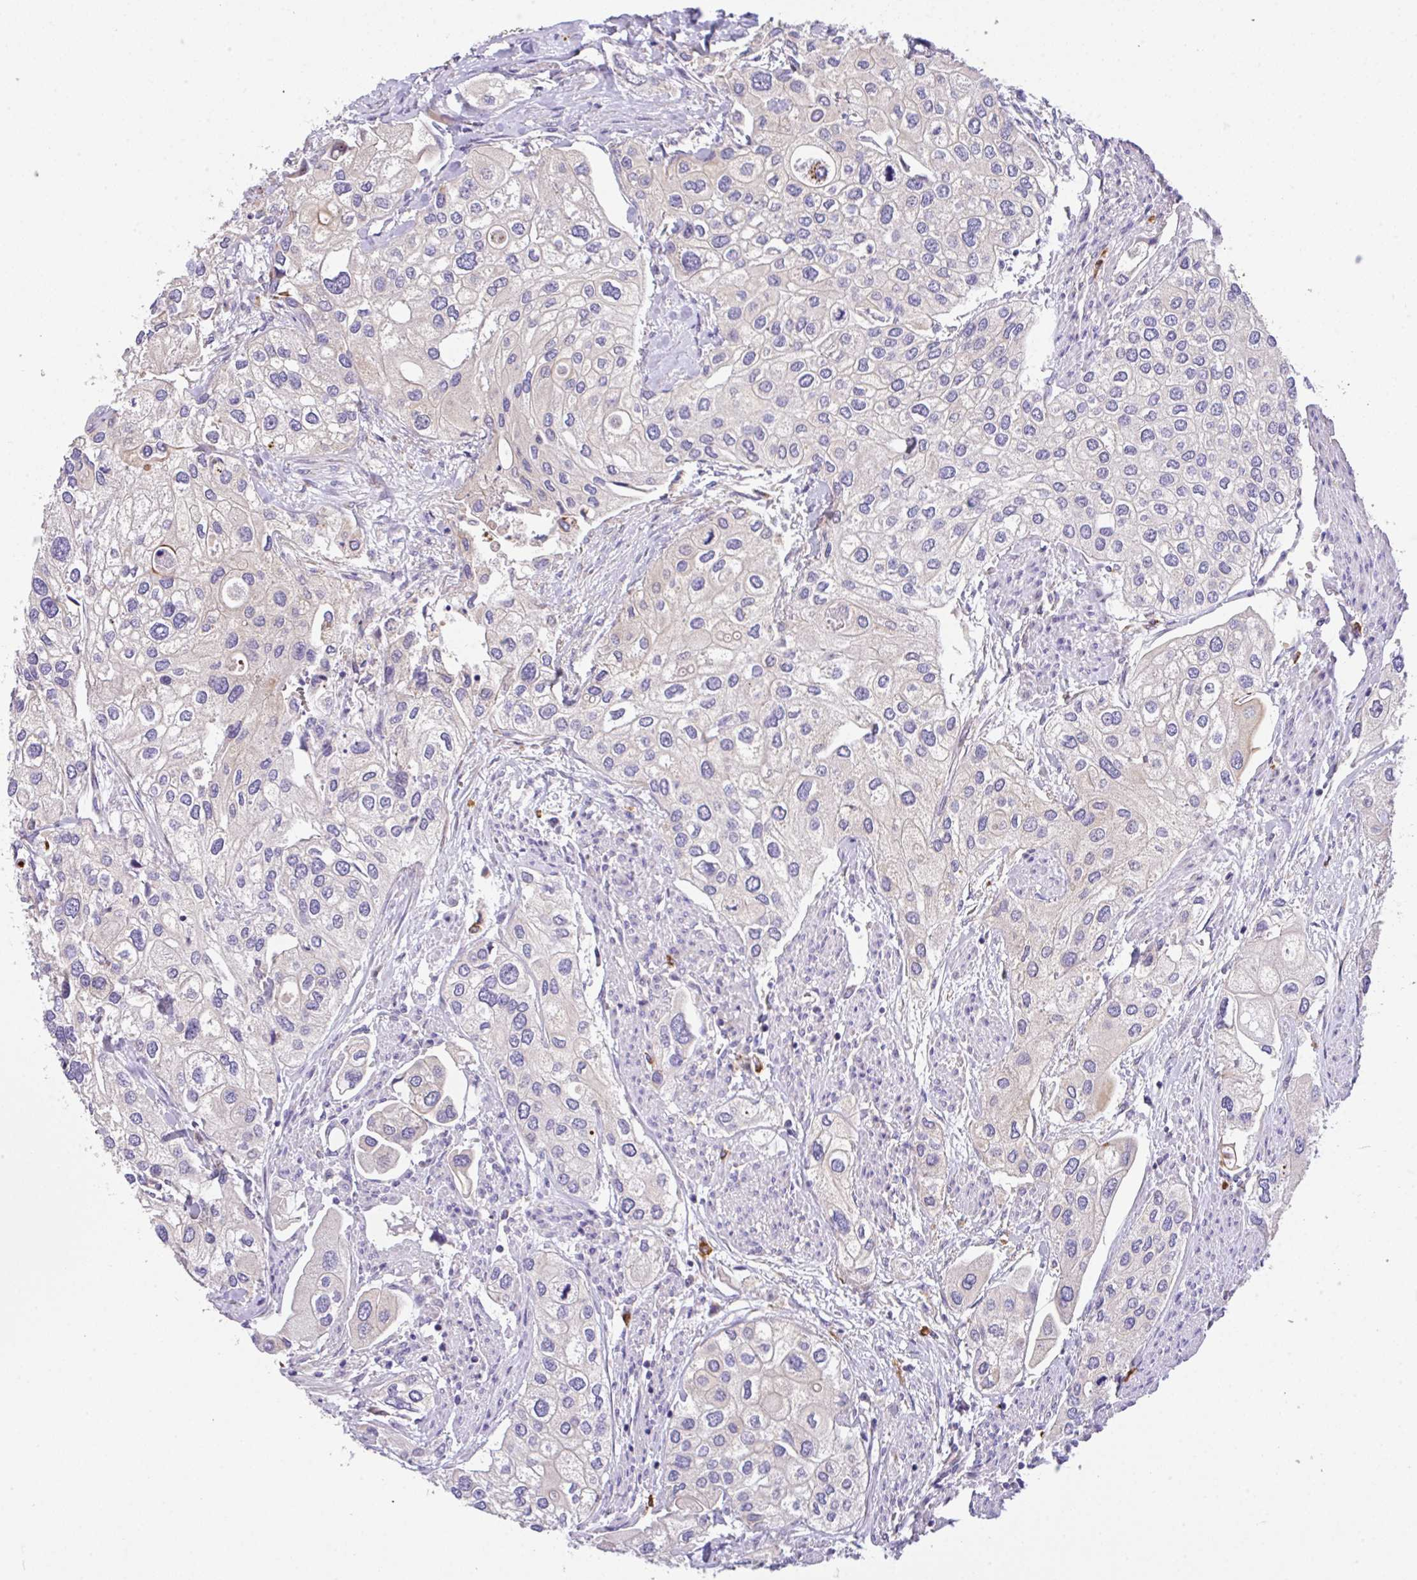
{"staining": {"intensity": "negative", "quantity": "none", "location": "none"}, "tissue": "urothelial cancer", "cell_type": "Tumor cells", "image_type": "cancer", "snomed": [{"axis": "morphology", "description": "Urothelial carcinoma, High grade"}, {"axis": "topography", "description": "Urinary bladder"}], "caption": "A photomicrograph of urothelial cancer stained for a protein displays no brown staining in tumor cells.", "gene": "EPN3", "patient": {"sex": "male", "age": 64}}